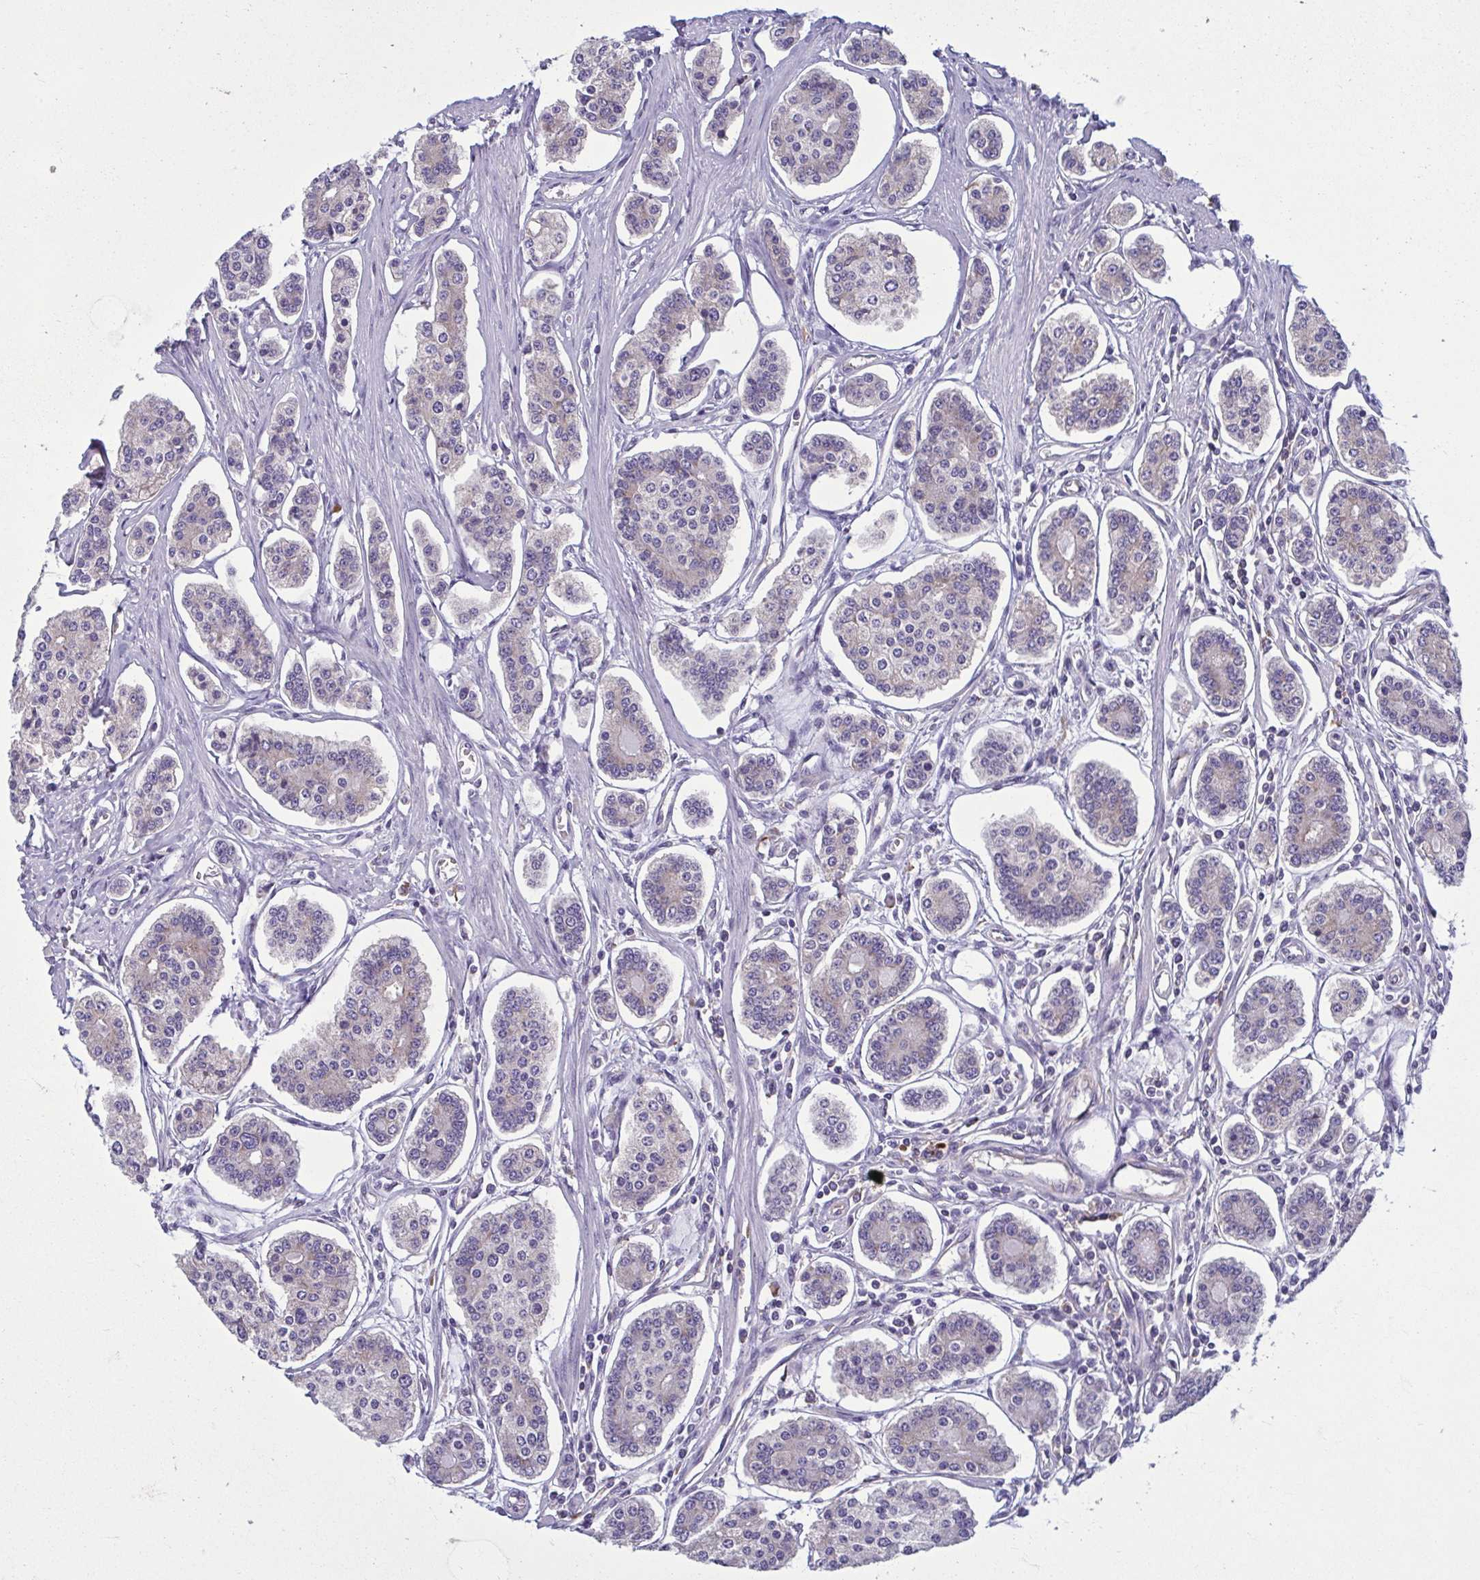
{"staining": {"intensity": "negative", "quantity": "none", "location": "none"}, "tissue": "carcinoid", "cell_type": "Tumor cells", "image_type": "cancer", "snomed": [{"axis": "morphology", "description": "Carcinoid, malignant, NOS"}, {"axis": "topography", "description": "Small intestine"}], "caption": "A histopathology image of human carcinoid is negative for staining in tumor cells.", "gene": "RPS16", "patient": {"sex": "female", "age": 65}}